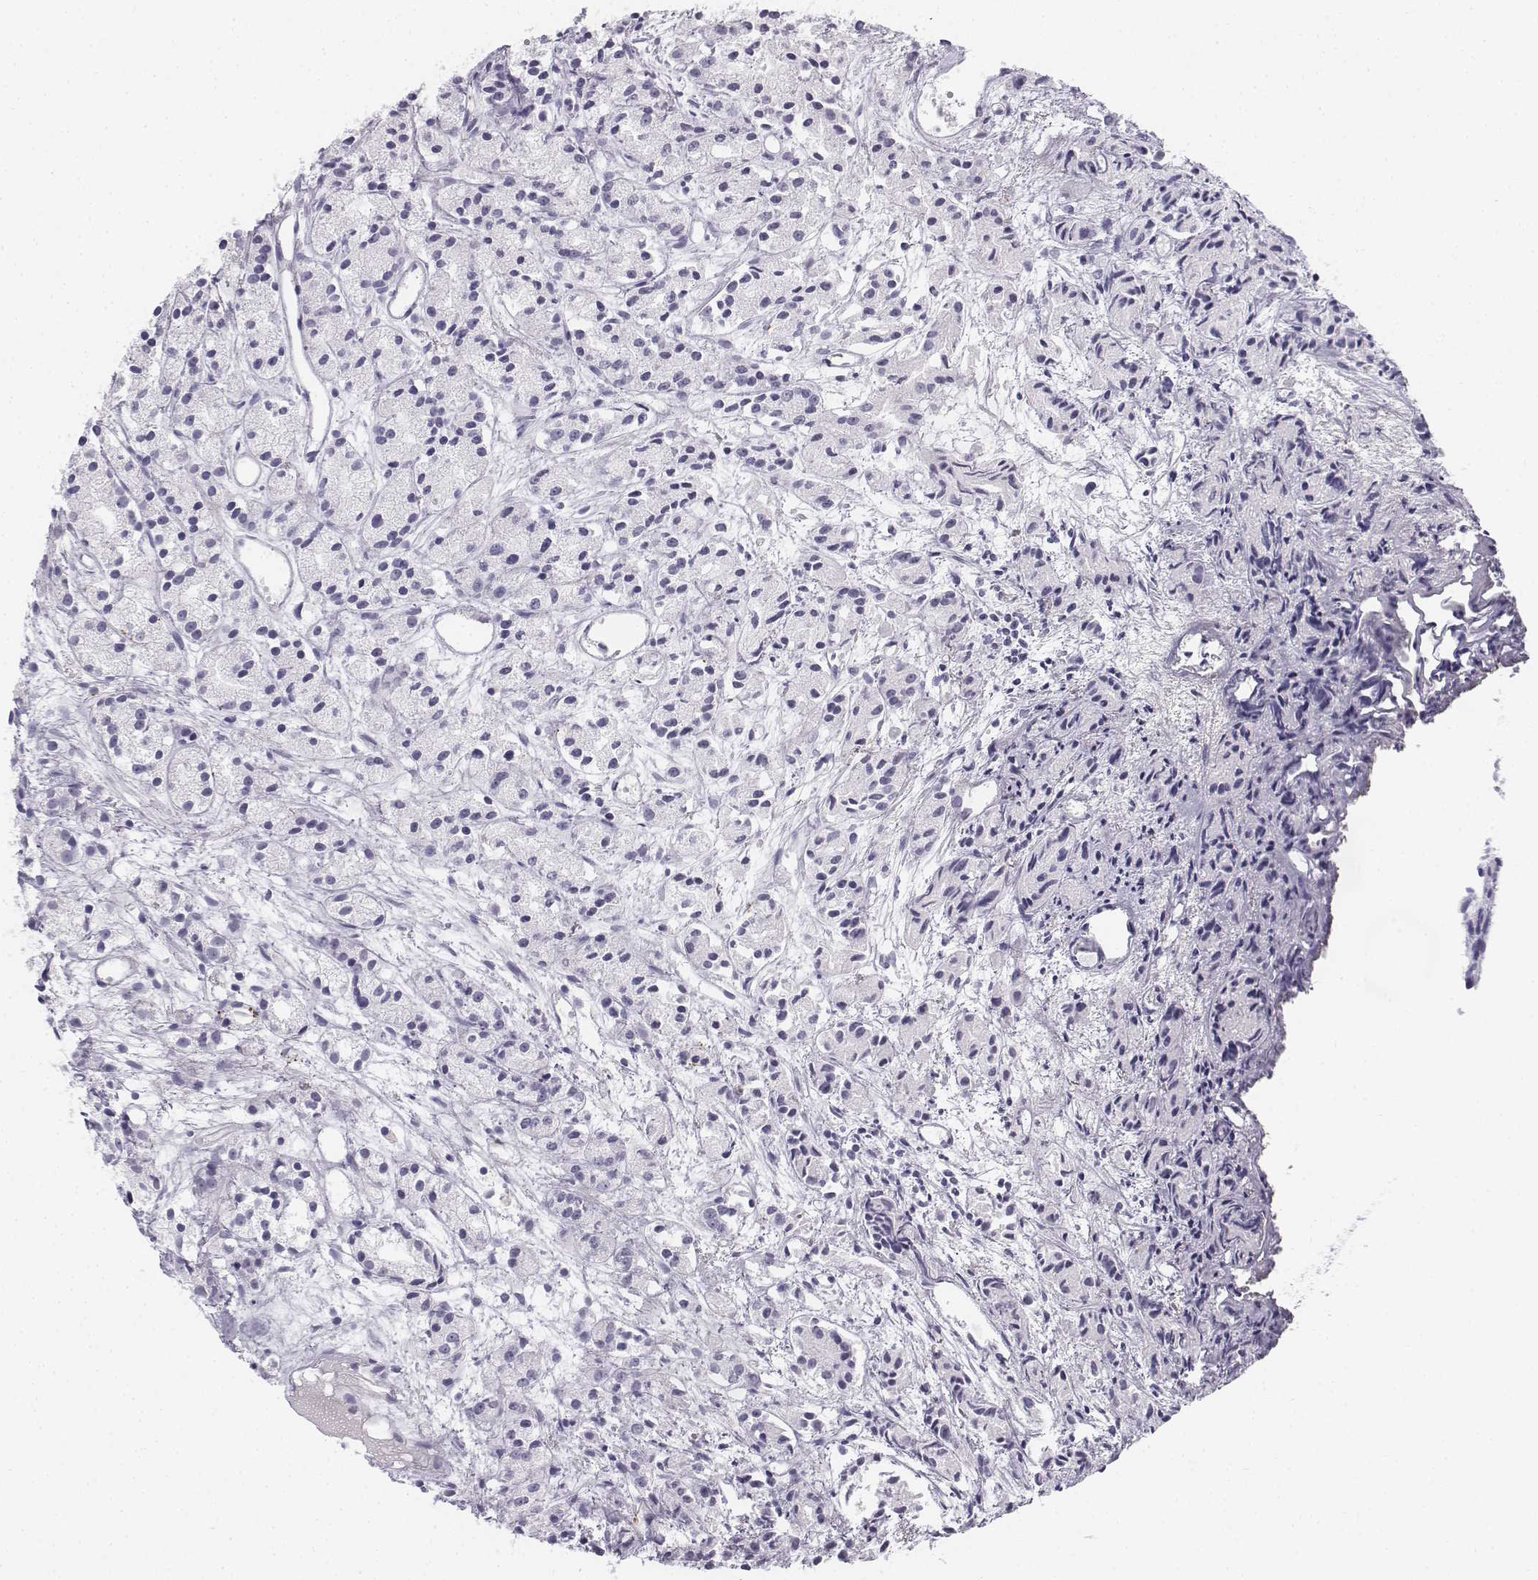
{"staining": {"intensity": "negative", "quantity": "none", "location": "none"}, "tissue": "prostate cancer", "cell_type": "Tumor cells", "image_type": "cancer", "snomed": [{"axis": "morphology", "description": "Adenocarcinoma, Medium grade"}, {"axis": "topography", "description": "Prostate"}], "caption": "DAB immunohistochemical staining of prostate cancer exhibits no significant staining in tumor cells. (DAB immunohistochemistry visualized using brightfield microscopy, high magnification).", "gene": "TH", "patient": {"sex": "male", "age": 74}}